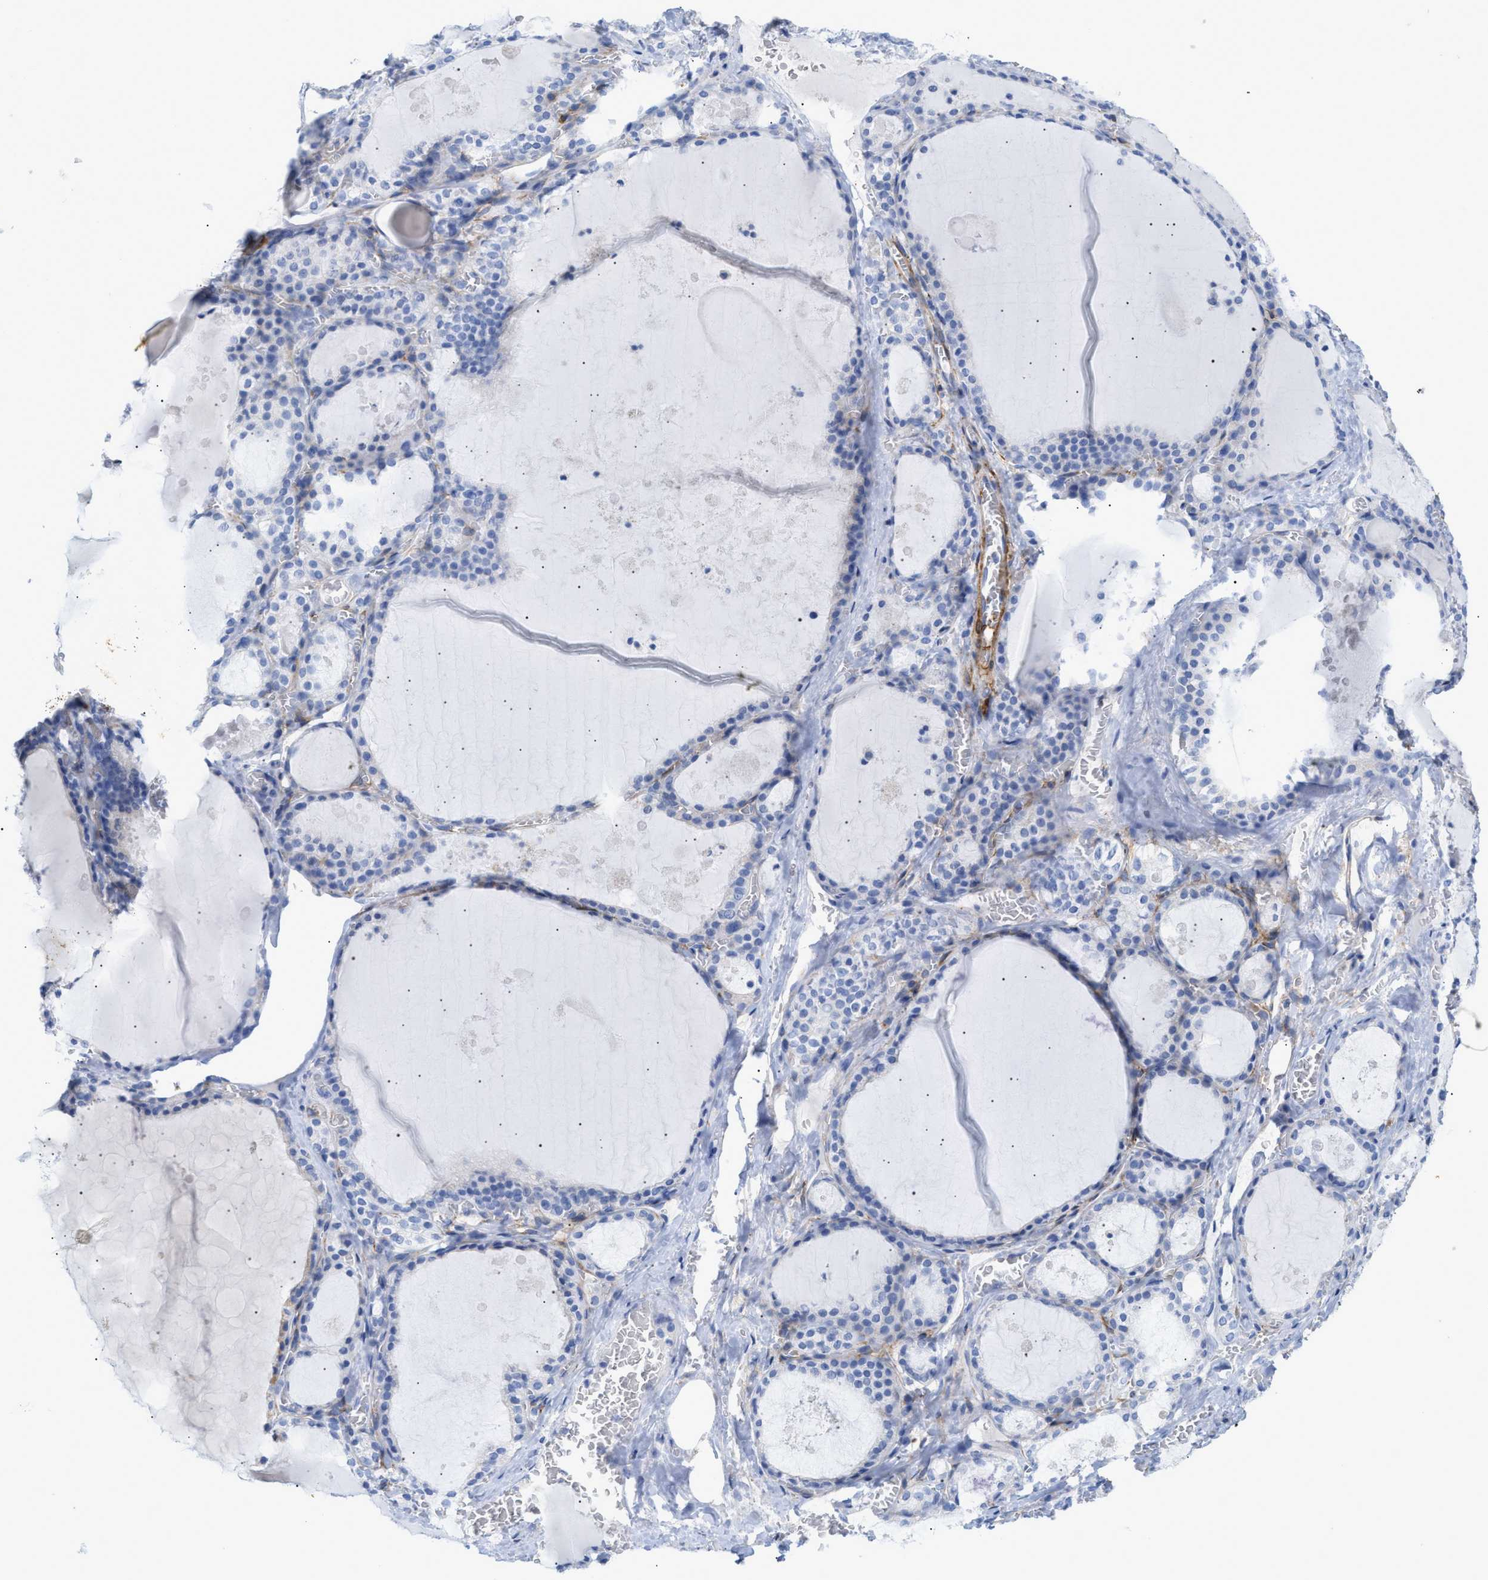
{"staining": {"intensity": "negative", "quantity": "none", "location": "none"}, "tissue": "thyroid gland", "cell_type": "Glandular cells", "image_type": "normal", "snomed": [{"axis": "morphology", "description": "Normal tissue, NOS"}, {"axis": "topography", "description": "Thyroid gland"}], "caption": "The image exhibits no significant expression in glandular cells of thyroid gland.", "gene": "AMPH", "patient": {"sex": "male", "age": 56}}